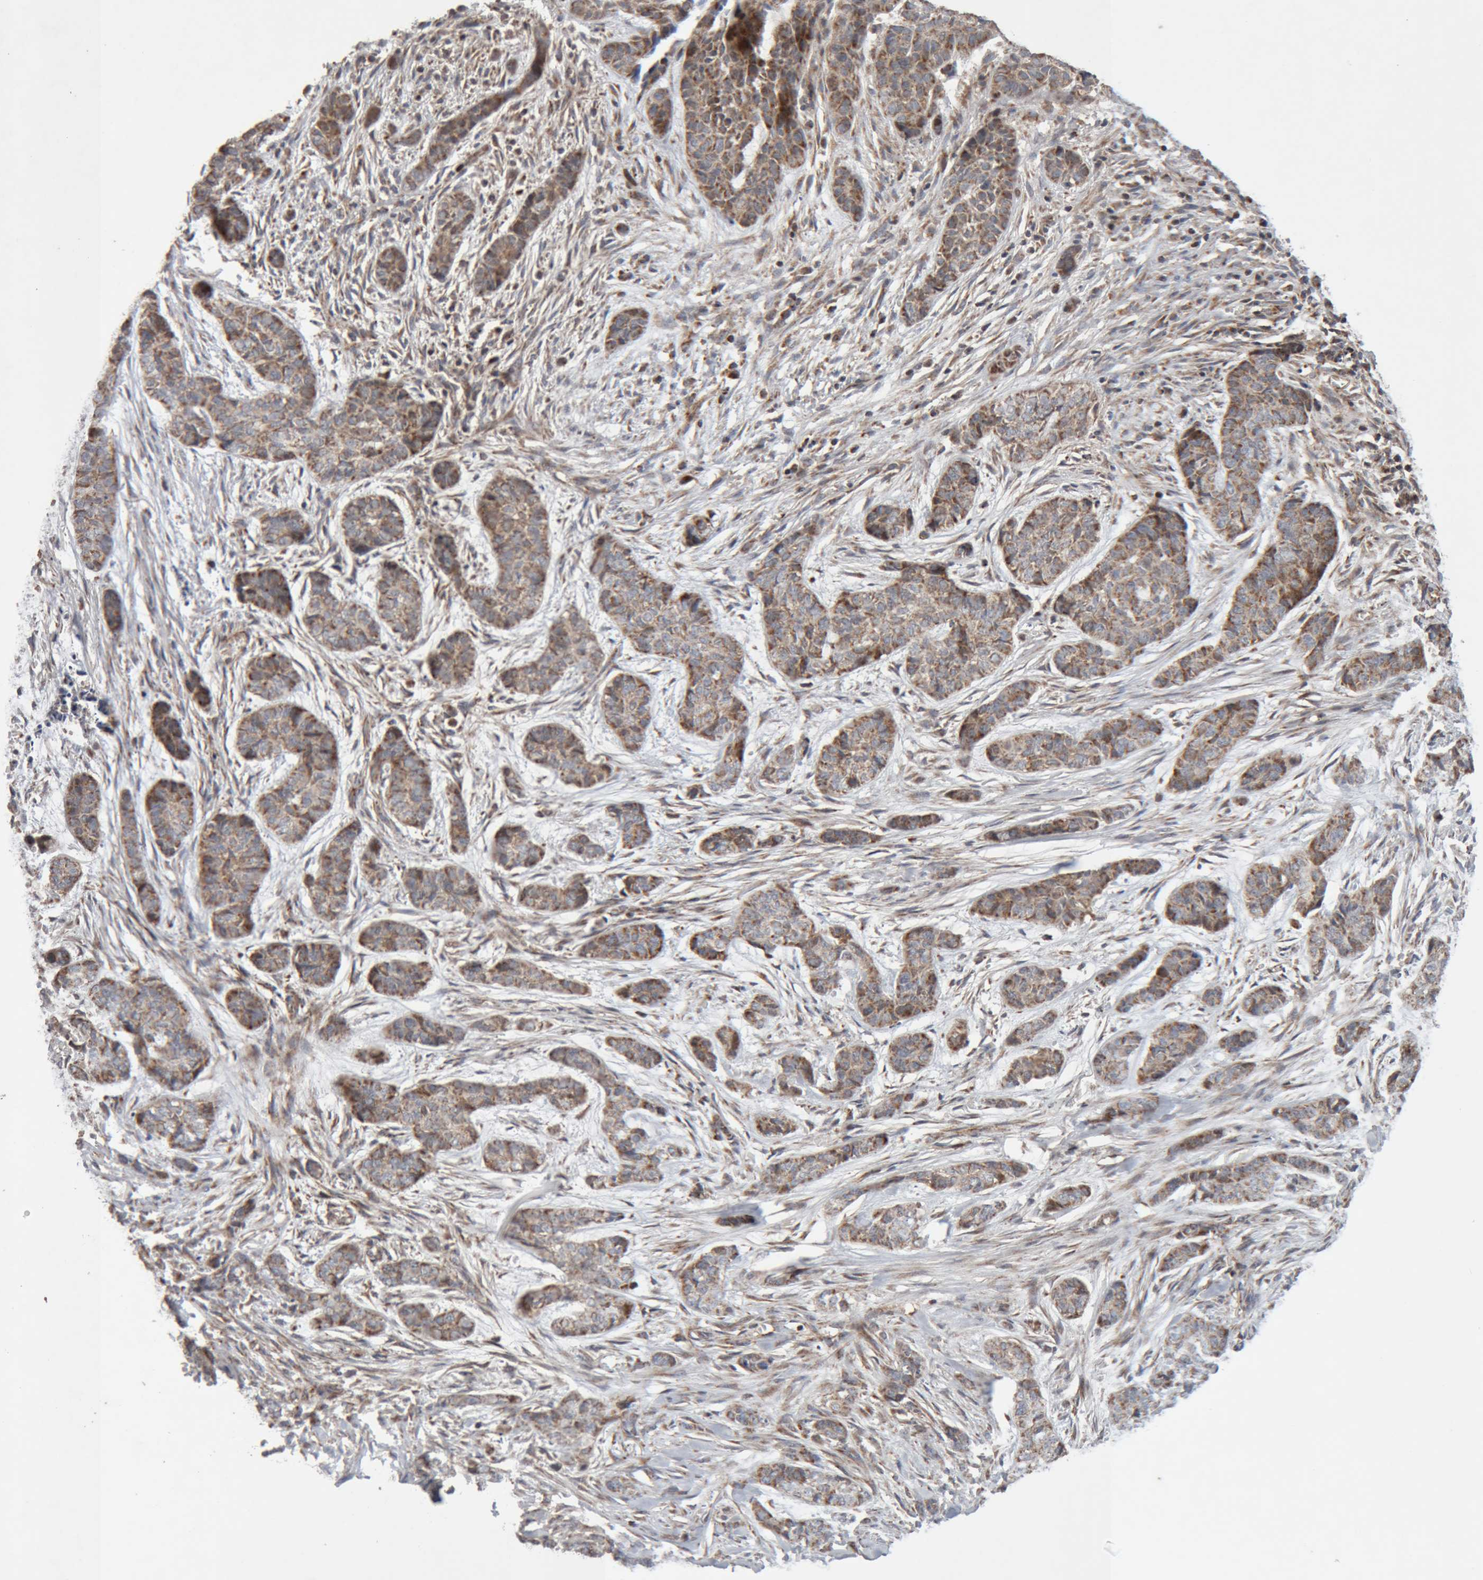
{"staining": {"intensity": "moderate", "quantity": ">75%", "location": "cytoplasmic/membranous"}, "tissue": "skin cancer", "cell_type": "Tumor cells", "image_type": "cancer", "snomed": [{"axis": "morphology", "description": "Basal cell carcinoma"}, {"axis": "topography", "description": "Skin"}], "caption": "Immunohistochemistry staining of skin cancer (basal cell carcinoma), which displays medium levels of moderate cytoplasmic/membranous staining in about >75% of tumor cells indicating moderate cytoplasmic/membranous protein positivity. The staining was performed using DAB (brown) for protein detection and nuclei were counterstained in hematoxylin (blue).", "gene": "KIF21B", "patient": {"sex": "female", "age": 64}}